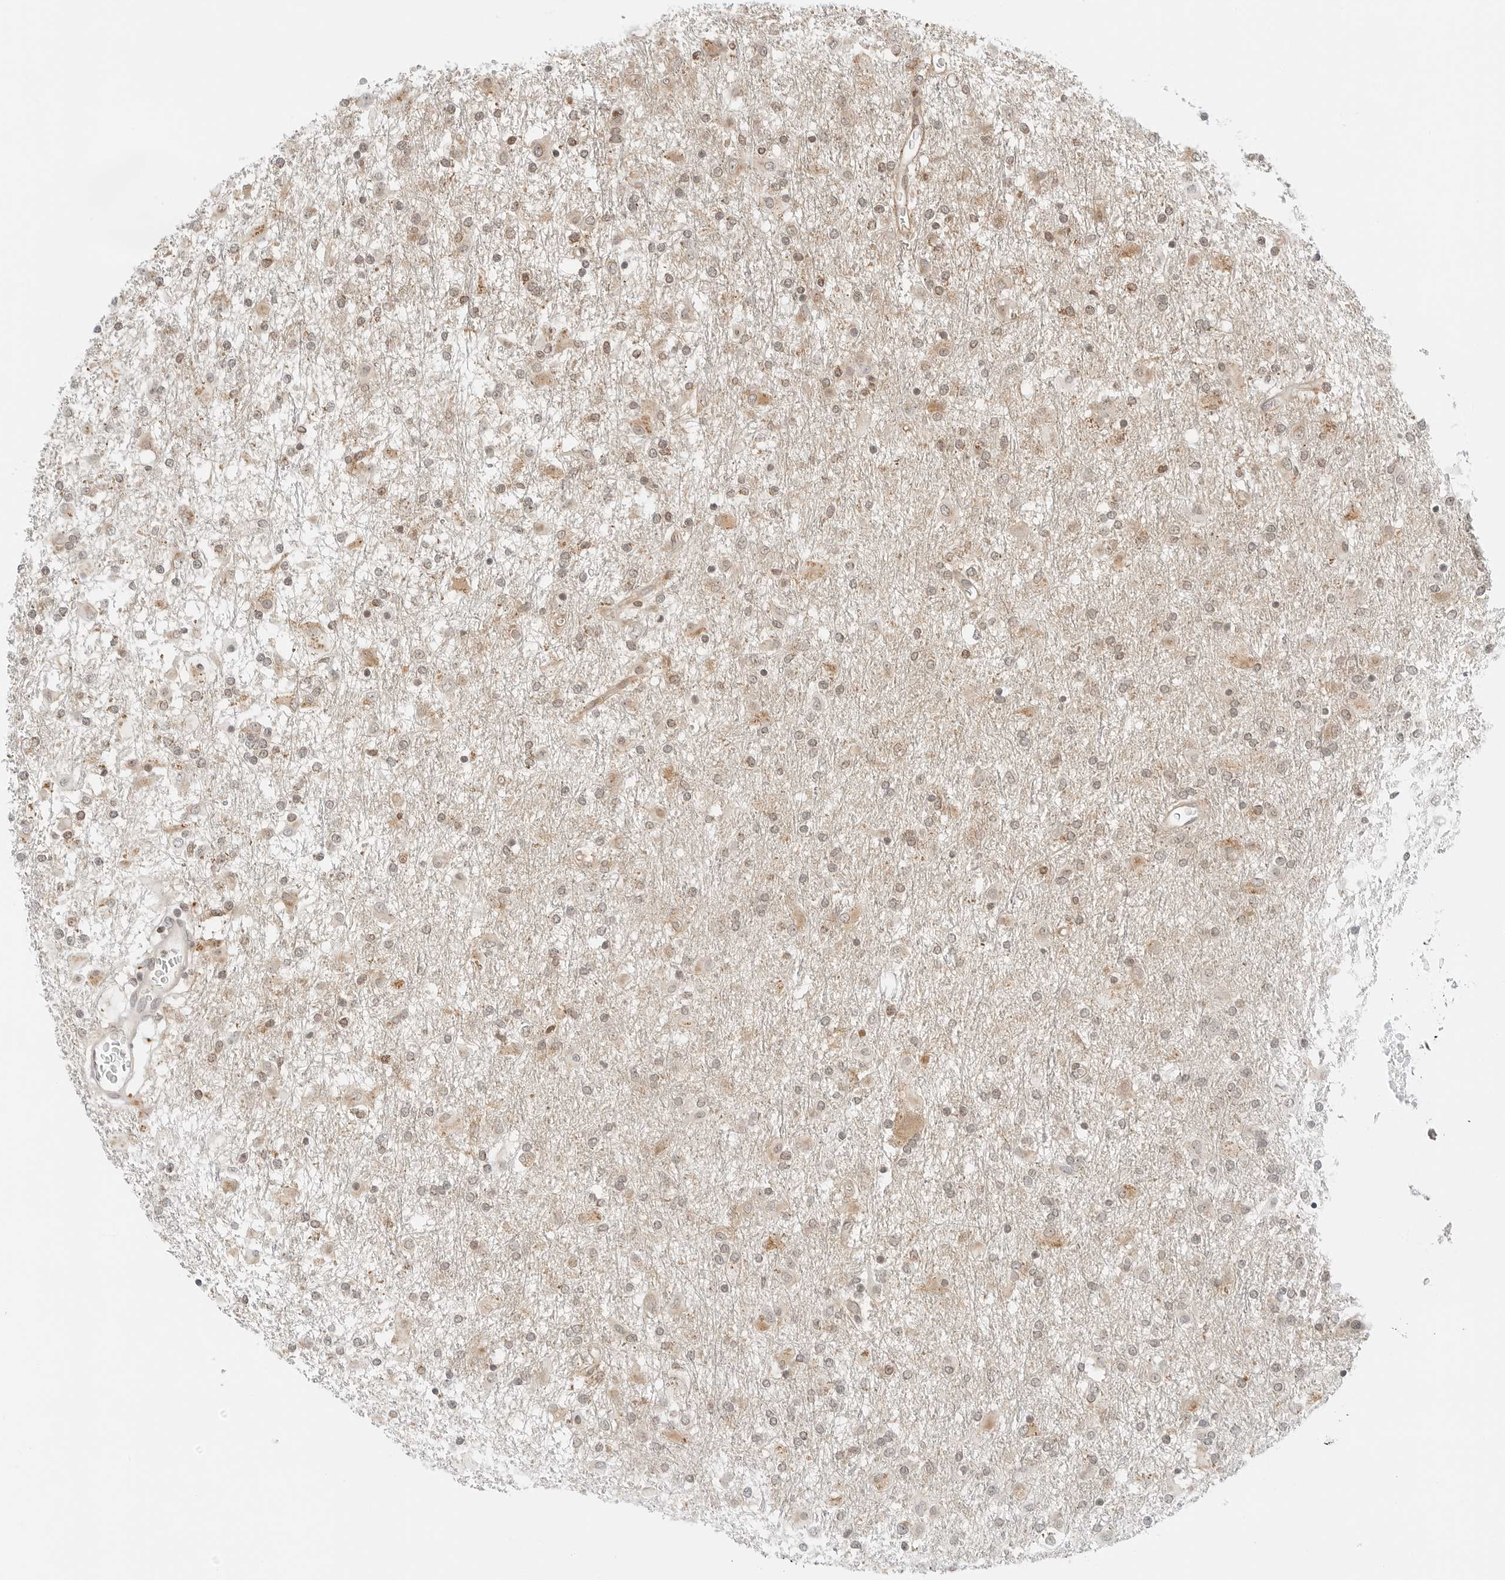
{"staining": {"intensity": "weak", "quantity": ">75%", "location": "cytoplasmic/membranous,nuclear"}, "tissue": "glioma", "cell_type": "Tumor cells", "image_type": "cancer", "snomed": [{"axis": "morphology", "description": "Glioma, malignant, Low grade"}, {"axis": "topography", "description": "Brain"}], "caption": "A low amount of weak cytoplasmic/membranous and nuclear expression is present in about >75% of tumor cells in glioma tissue.", "gene": "IQCC", "patient": {"sex": "male", "age": 65}}